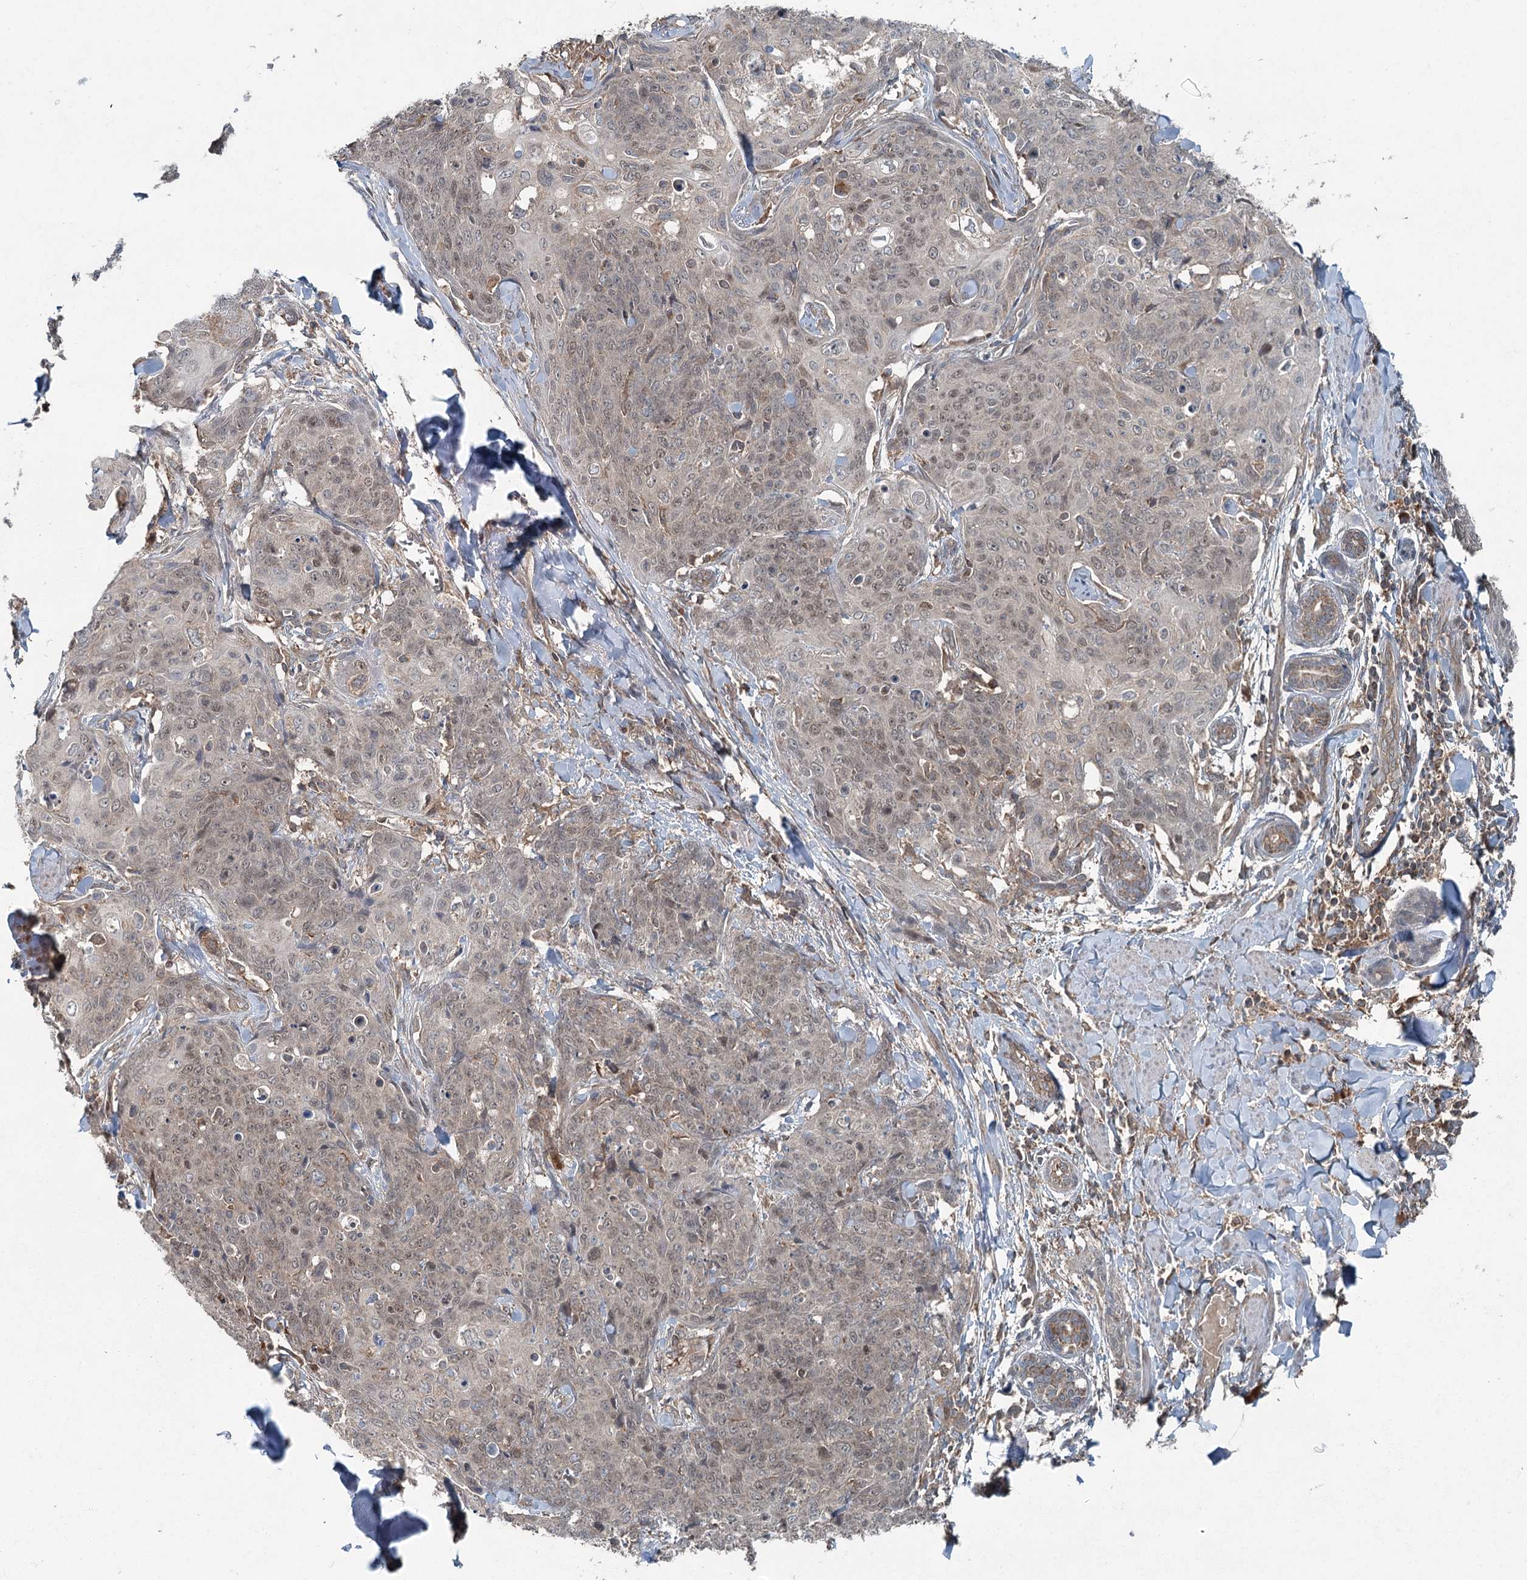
{"staining": {"intensity": "weak", "quantity": ">75%", "location": "nuclear"}, "tissue": "skin cancer", "cell_type": "Tumor cells", "image_type": "cancer", "snomed": [{"axis": "morphology", "description": "Squamous cell carcinoma, NOS"}, {"axis": "topography", "description": "Skin"}, {"axis": "topography", "description": "Vulva"}], "caption": "A photomicrograph of human squamous cell carcinoma (skin) stained for a protein exhibits weak nuclear brown staining in tumor cells.", "gene": "SKIC3", "patient": {"sex": "female", "age": 85}}